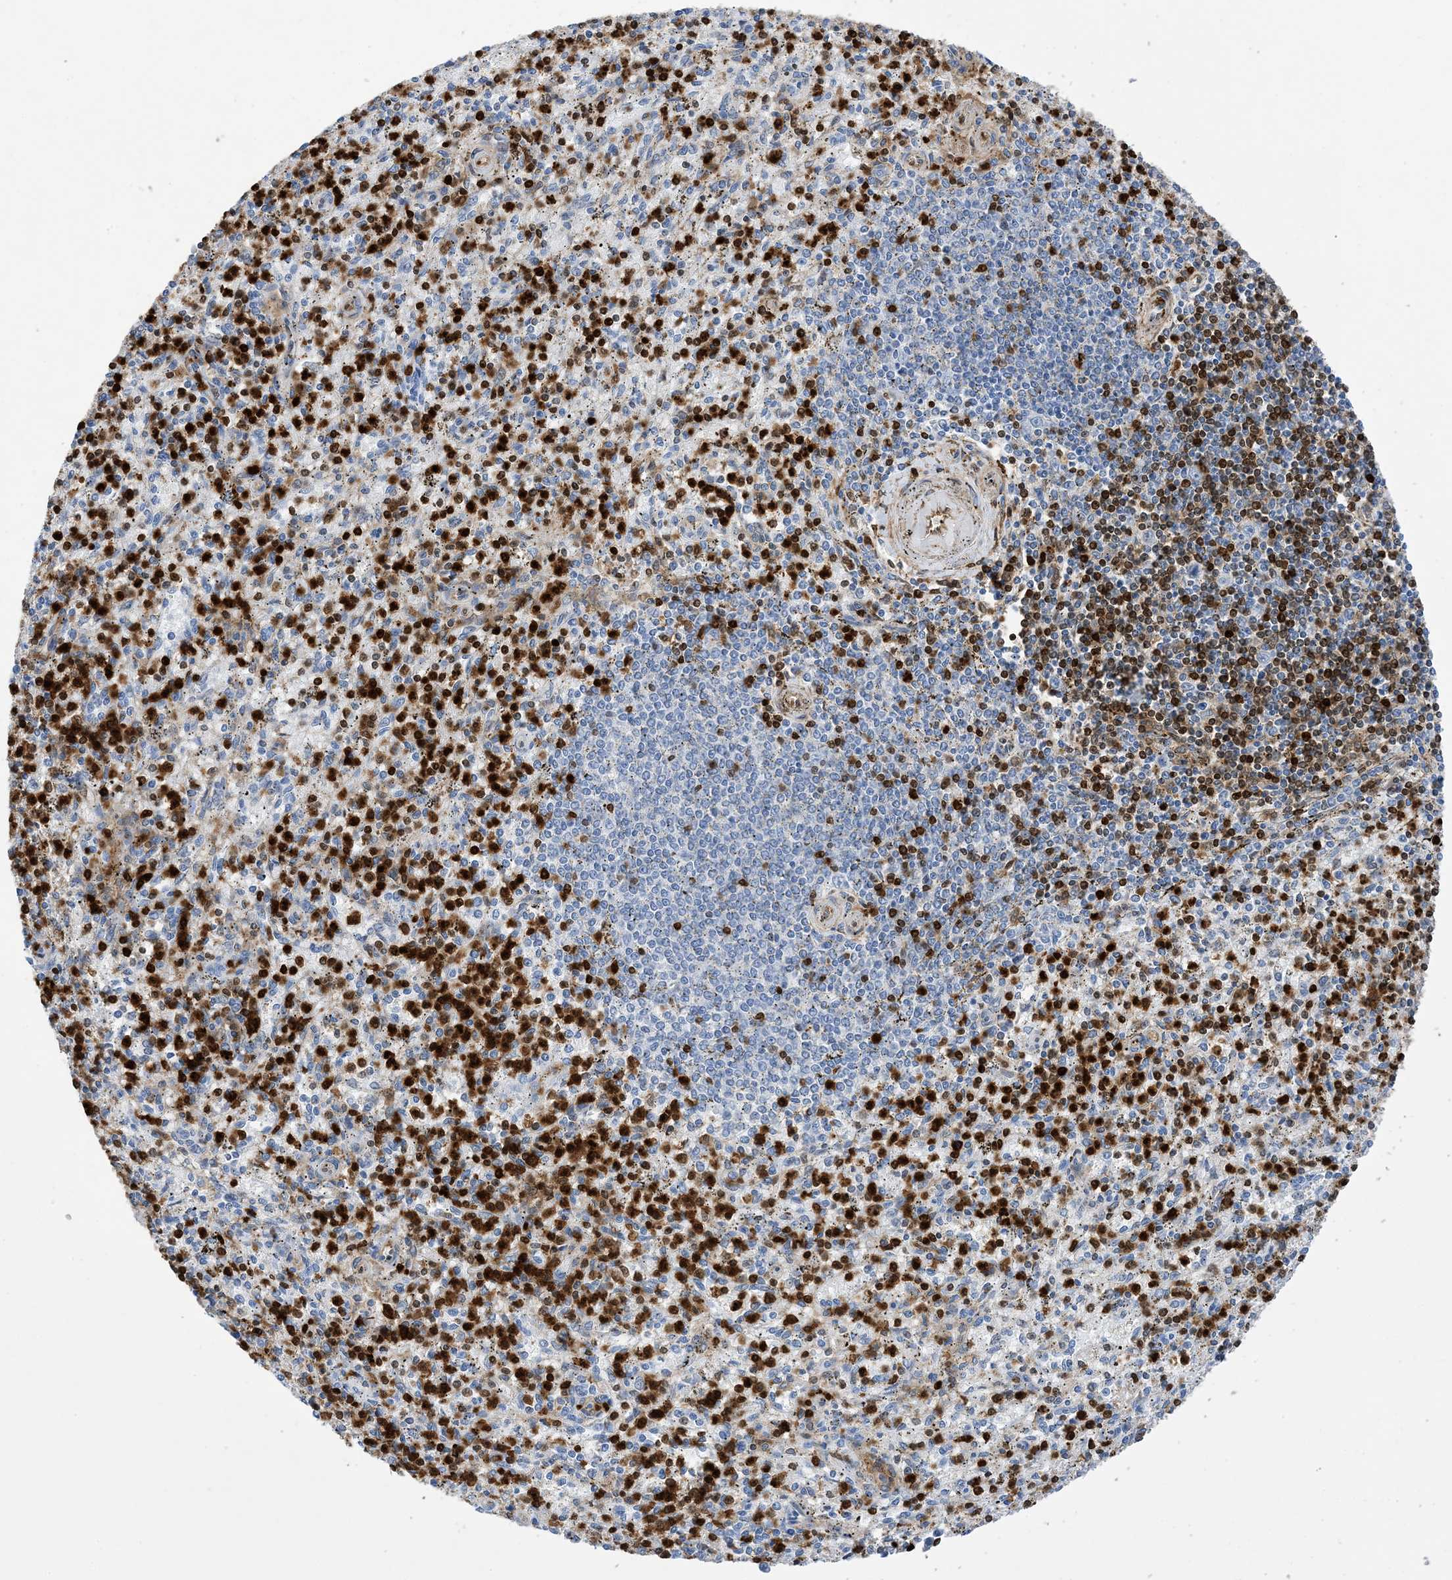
{"staining": {"intensity": "strong", "quantity": "25%-75%", "location": "cytoplasmic/membranous,nuclear"}, "tissue": "spleen", "cell_type": "Cells in red pulp", "image_type": "normal", "snomed": [{"axis": "morphology", "description": "Normal tissue, NOS"}, {"axis": "topography", "description": "Spleen"}], "caption": "IHC micrograph of normal human spleen stained for a protein (brown), which shows high levels of strong cytoplasmic/membranous,nuclear expression in about 25%-75% of cells in red pulp.", "gene": "ANXA1", "patient": {"sex": "male", "age": 72}}